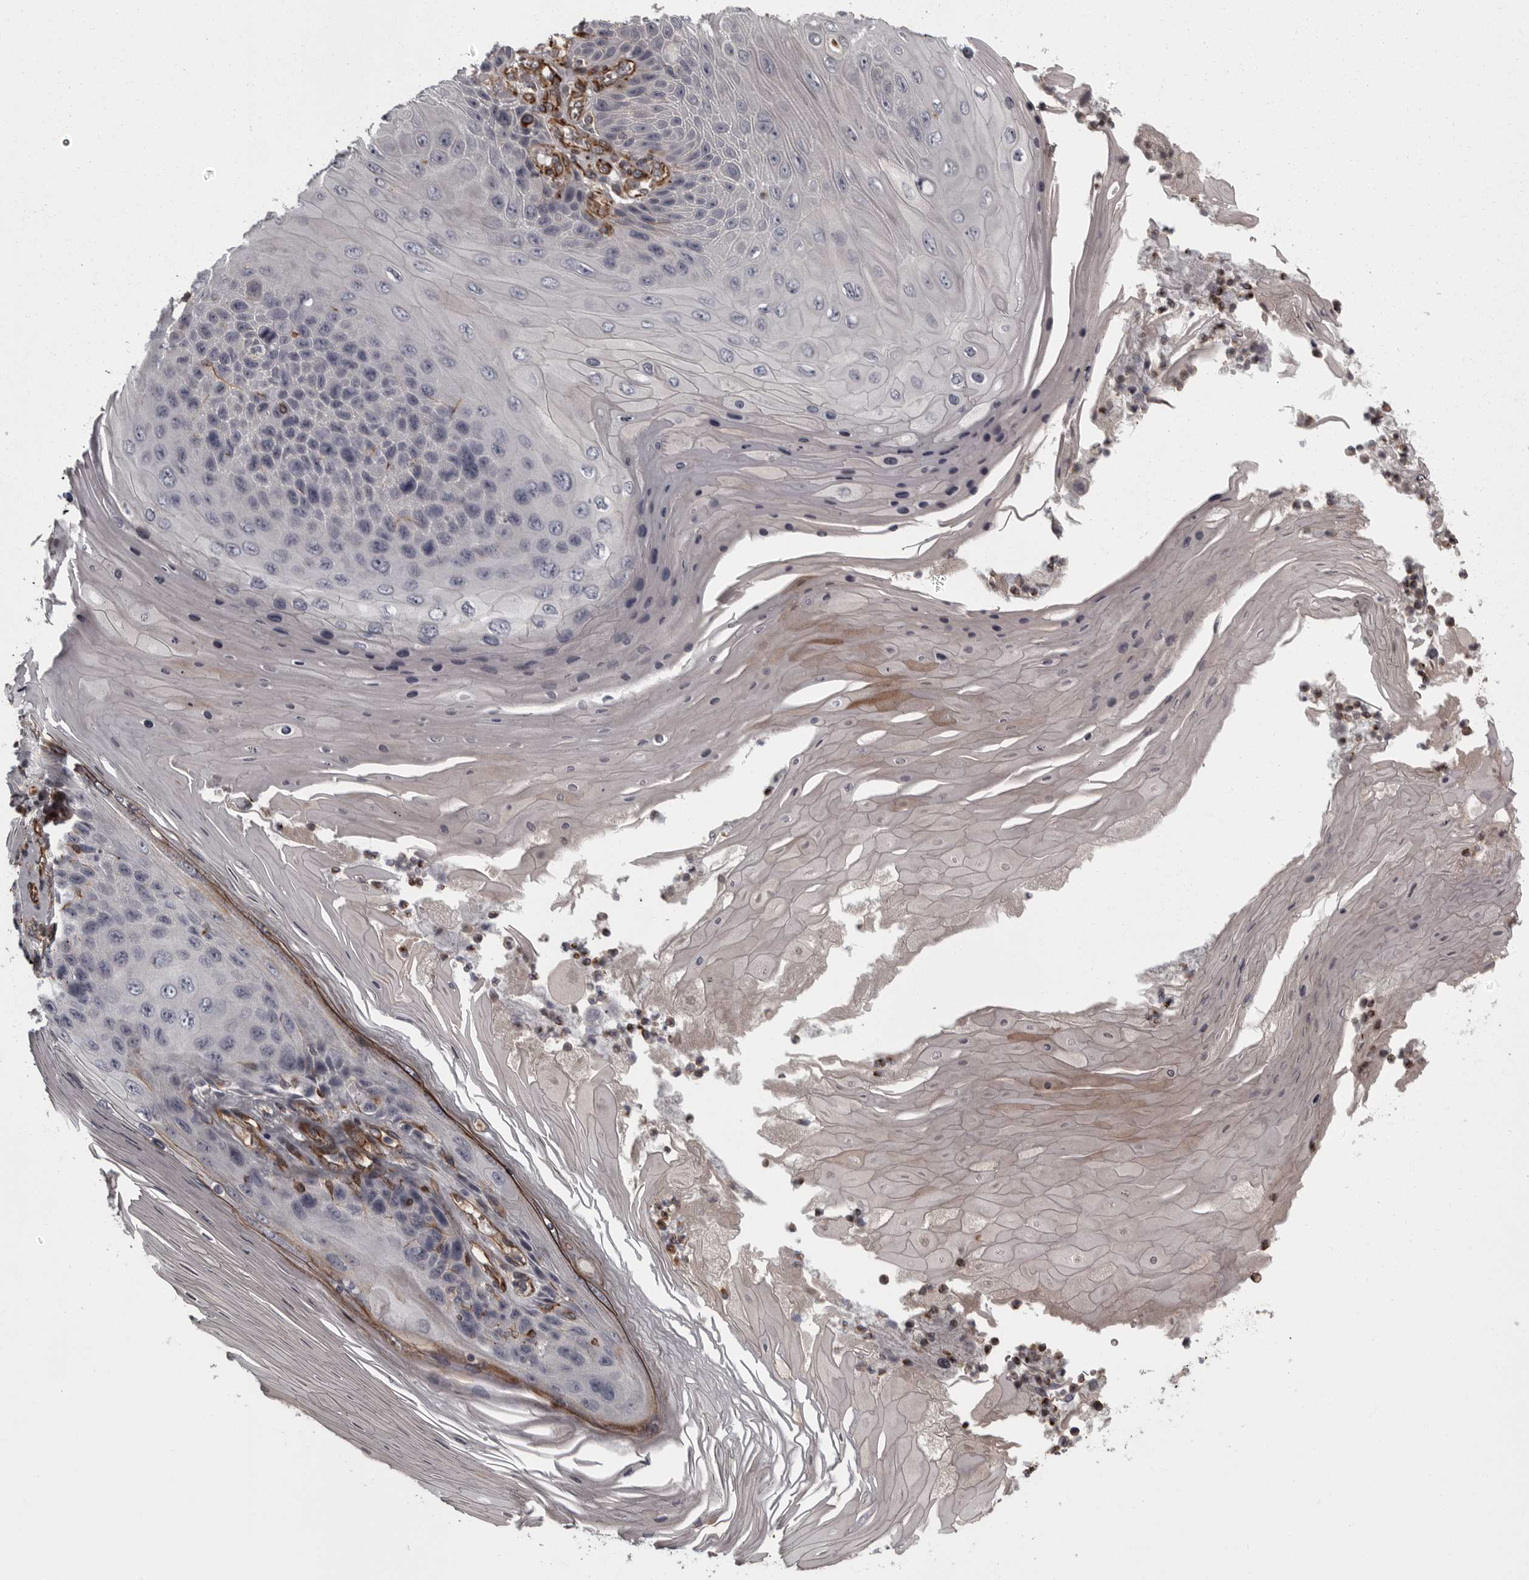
{"staining": {"intensity": "negative", "quantity": "none", "location": "none"}, "tissue": "skin cancer", "cell_type": "Tumor cells", "image_type": "cancer", "snomed": [{"axis": "morphology", "description": "Squamous cell carcinoma, NOS"}, {"axis": "topography", "description": "Skin"}], "caption": "Immunohistochemistry (IHC) of skin squamous cell carcinoma exhibits no positivity in tumor cells. (Brightfield microscopy of DAB immunohistochemistry (IHC) at high magnification).", "gene": "FAAP100", "patient": {"sex": "female", "age": 88}}